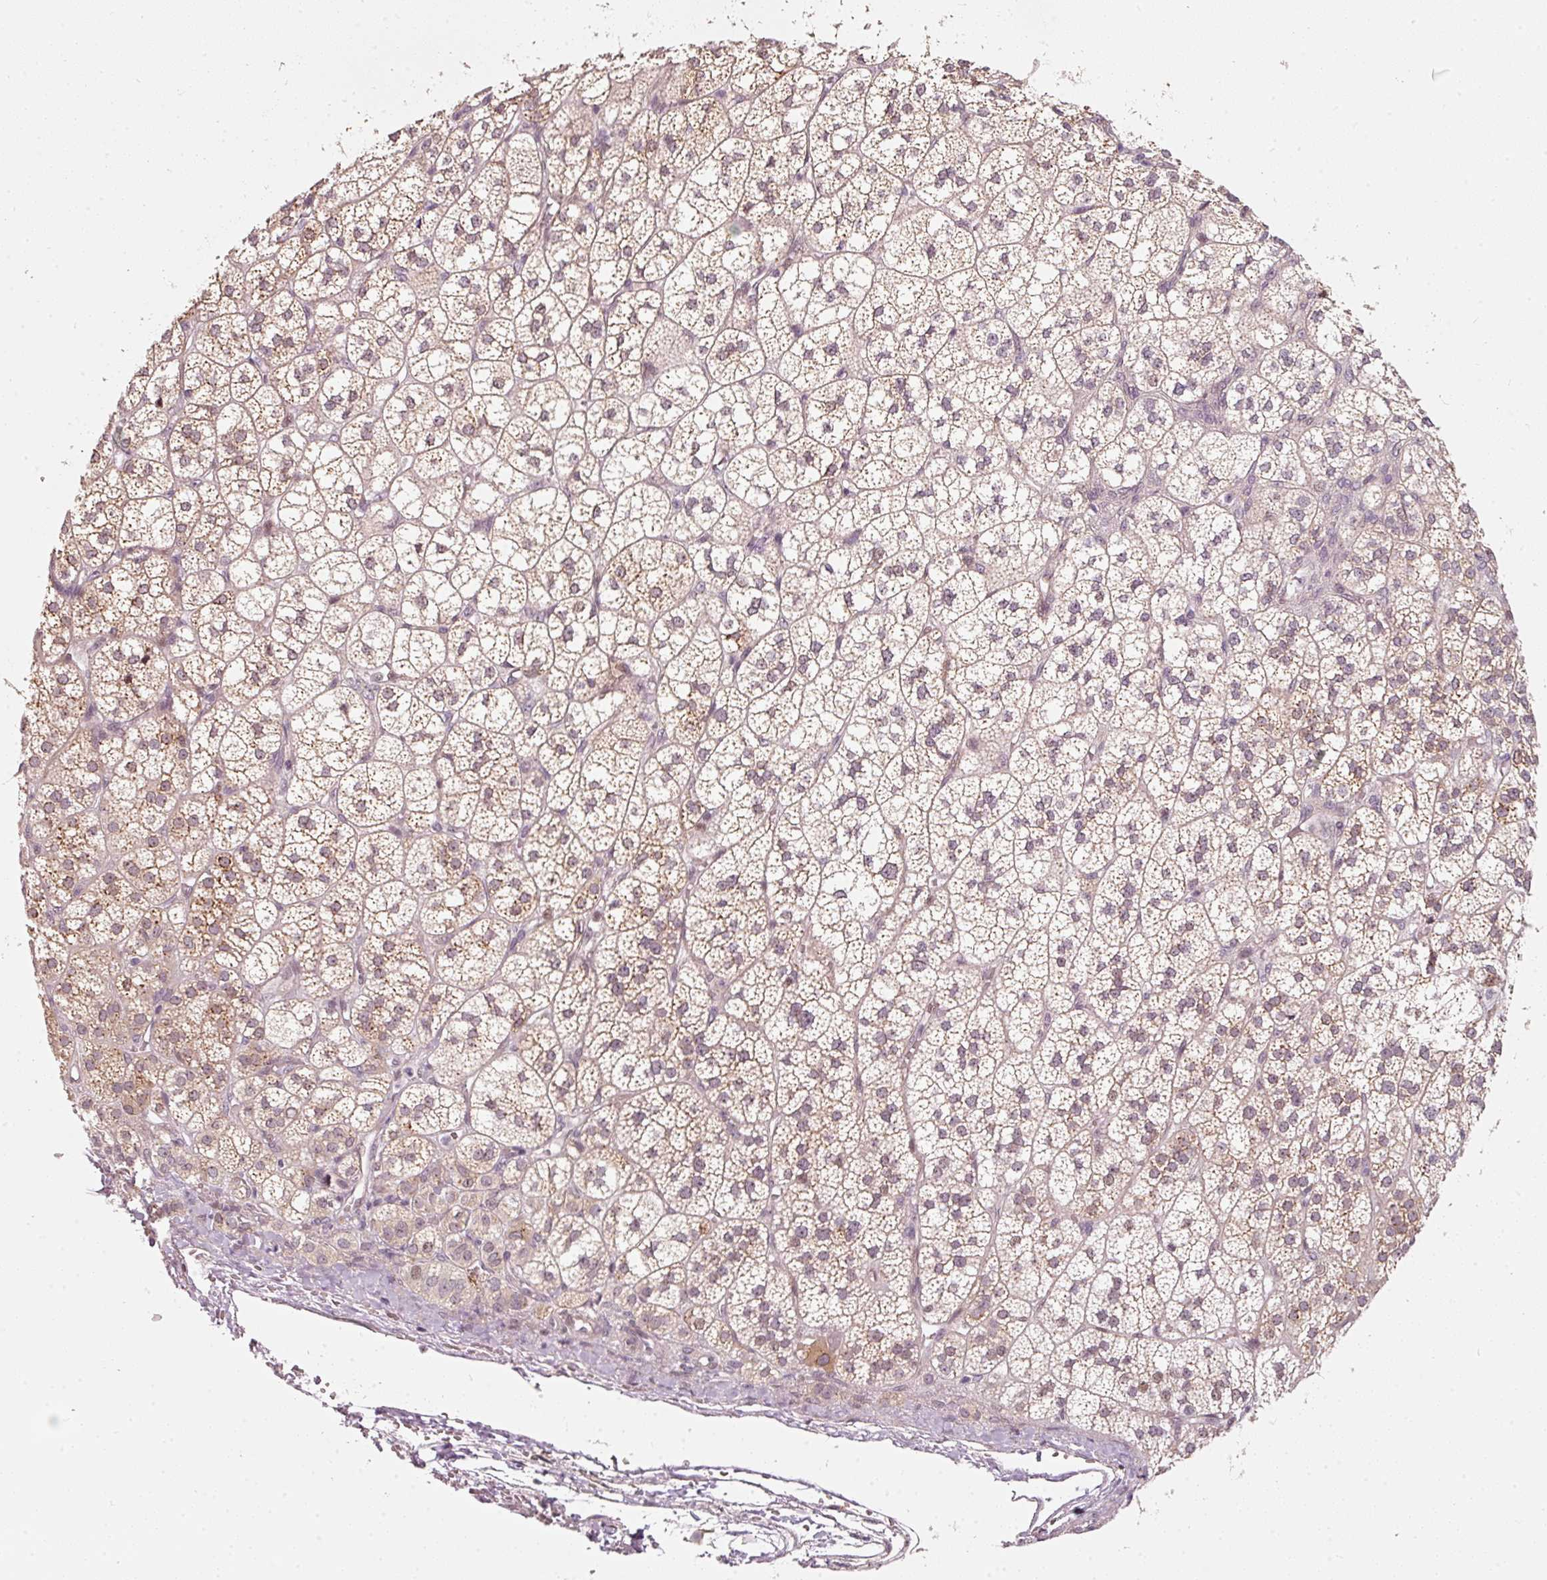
{"staining": {"intensity": "moderate", "quantity": ">75%", "location": "cytoplasmic/membranous,nuclear"}, "tissue": "adrenal gland", "cell_type": "Glandular cells", "image_type": "normal", "snomed": [{"axis": "morphology", "description": "Normal tissue, NOS"}, {"axis": "topography", "description": "Adrenal gland"}], "caption": "Moderate cytoplasmic/membranous,nuclear staining for a protein is identified in about >75% of glandular cells of normal adrenal gland using IHC.", "gene": "MXRA8", "patient": {"sex": "female", "age": 60}}